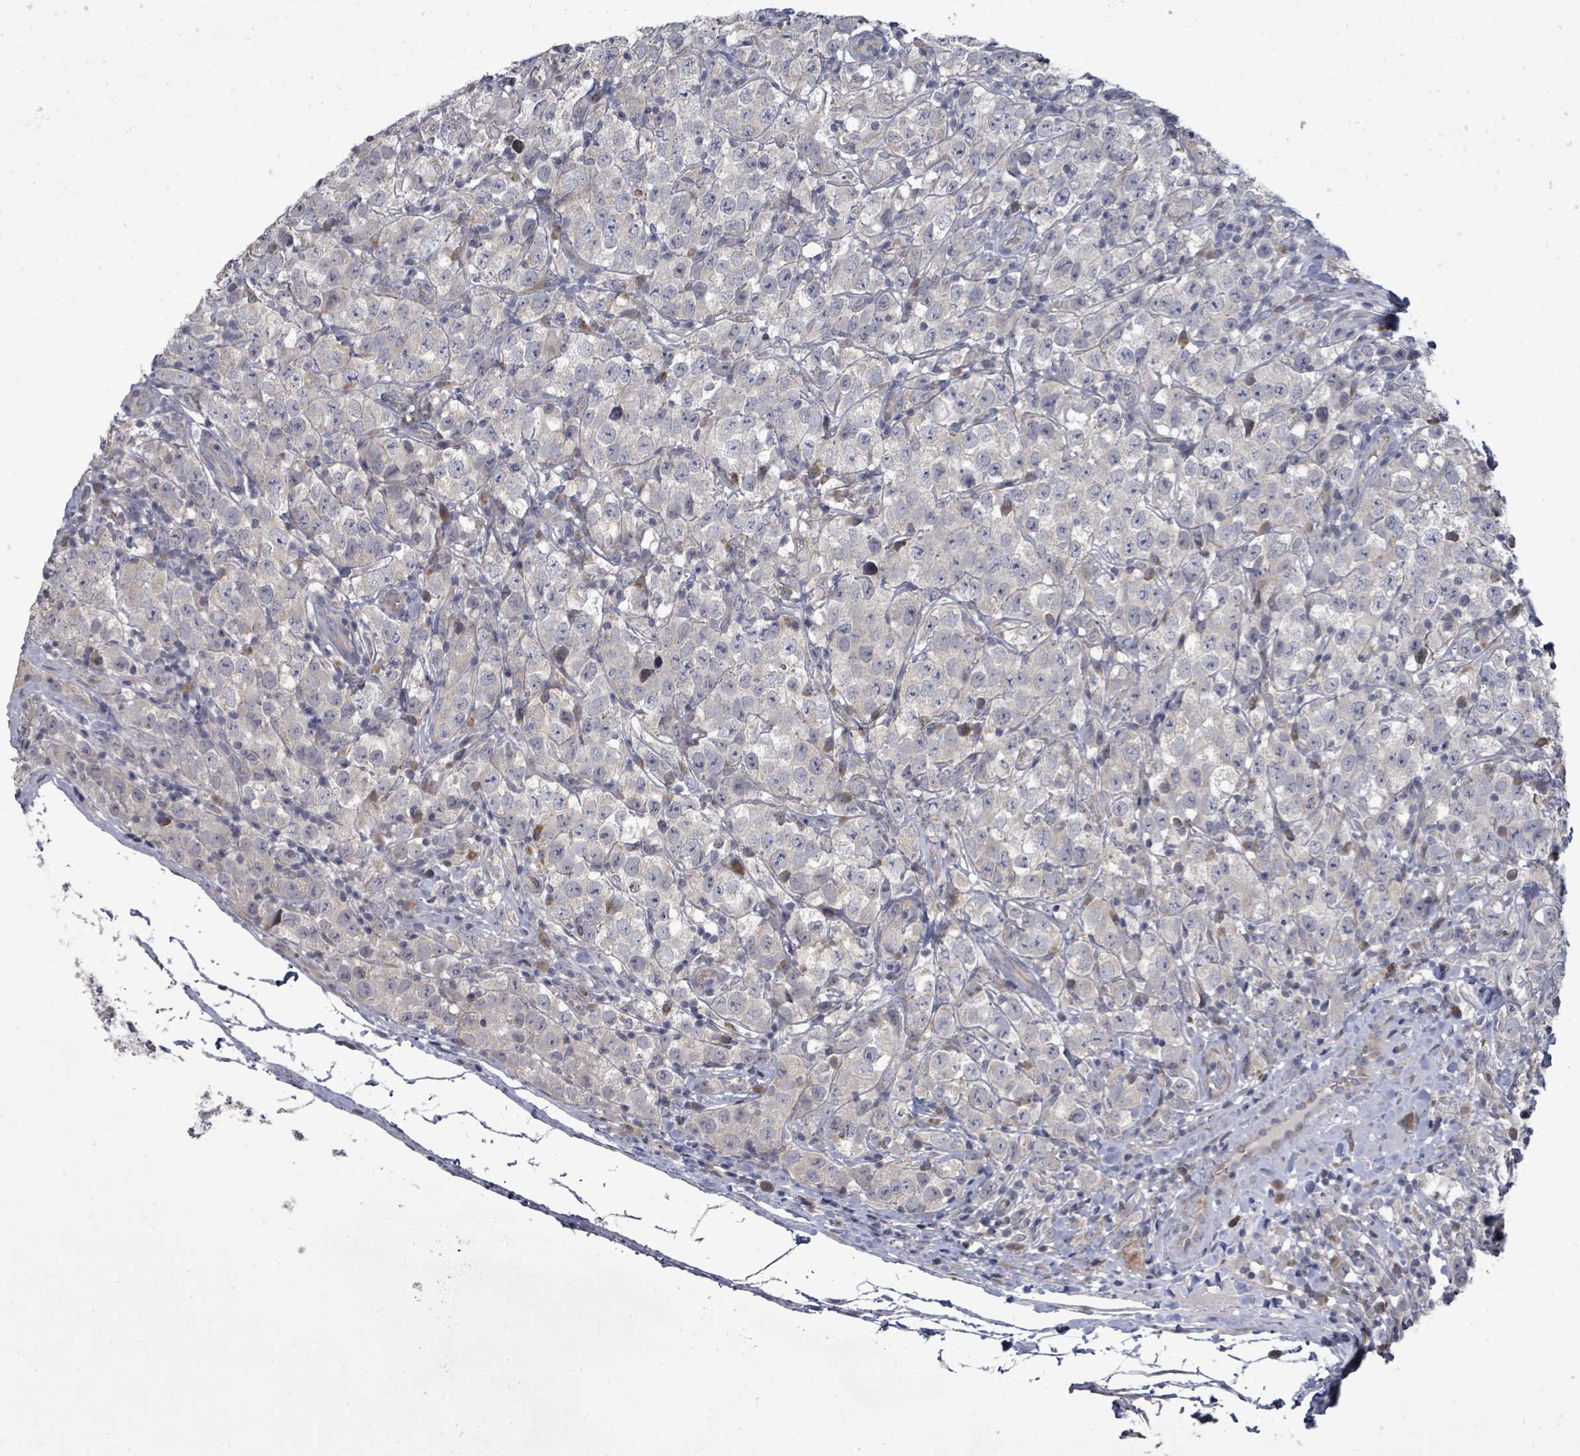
{"staining": {"intensity": "negative", "quantity": "none", "location": "none"}, "tissue": "testis cancer", "cell_type": "Tumor cells", "image_type": "cancer", "snomed": [{"axis": "morphology", "description": "Seminoma, NOS"}, {"axis": "morphology", "description": "Carcinoma, Embryonal, NOS"}, {"axis": "topography", "description": "Testis"}], "caption": "Immunohistochemical staining of human testis cancer (embryonal carcinoma) reveals no significant staining in tumor cells. (DAB (3,3'-diaminobenzidine) IHC with hematoxylin counter stain).", "gene": "POMGNT2", "patient": {"sex": "male", "age": 41}}